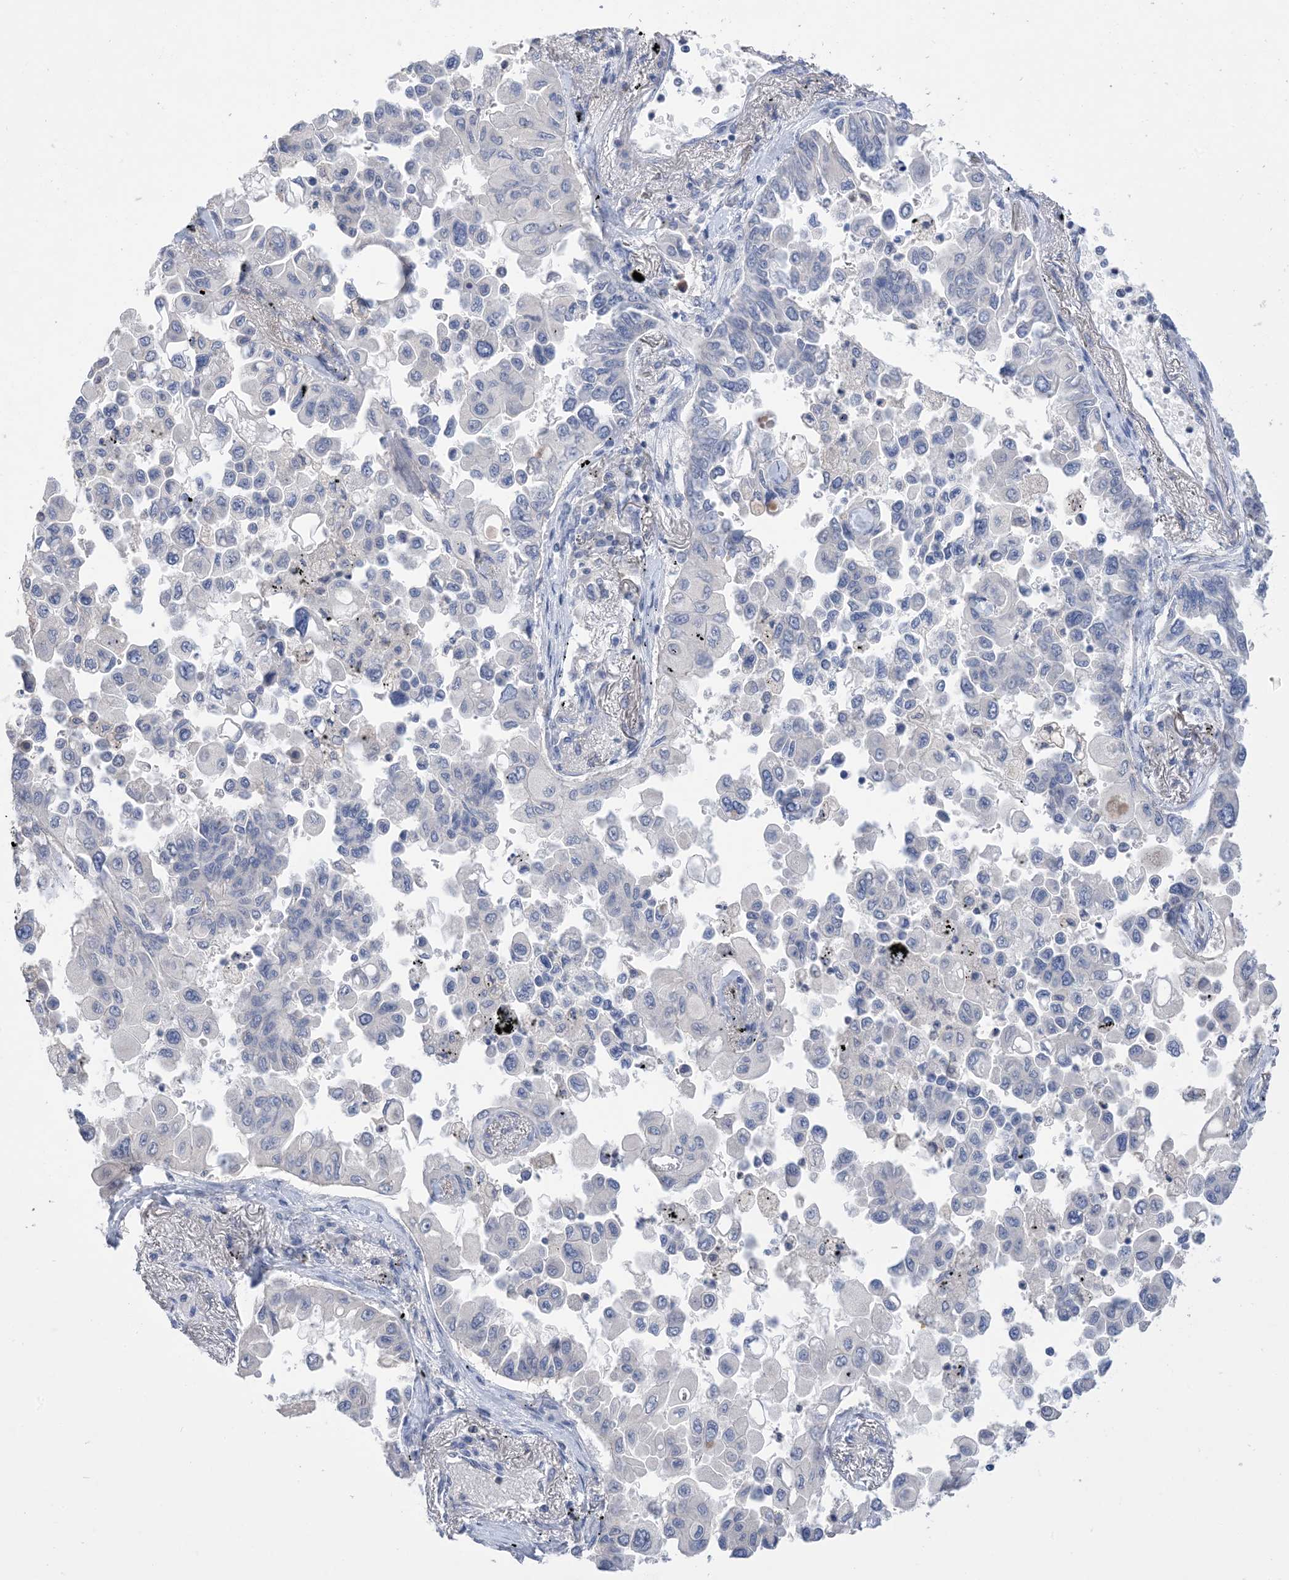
{"staining": {"intensity": "negative", "quantity": "none", "location": "none"}, "tissue": "lung cancer", "cell_type": "Tumor cells", "image_type": "cancer", "snomed": [{"axis": "morphology", "description": "Adenocarcinoma, NOS"}, {"axis": "topography", "description": "Lung"}], "caption": "Tumor cells show no significant positivity in adenocarcinoma (lung). Nuclei are stained in blue.", "gene": "DSC3", "patient": {"sex": "female", "age": 67}}